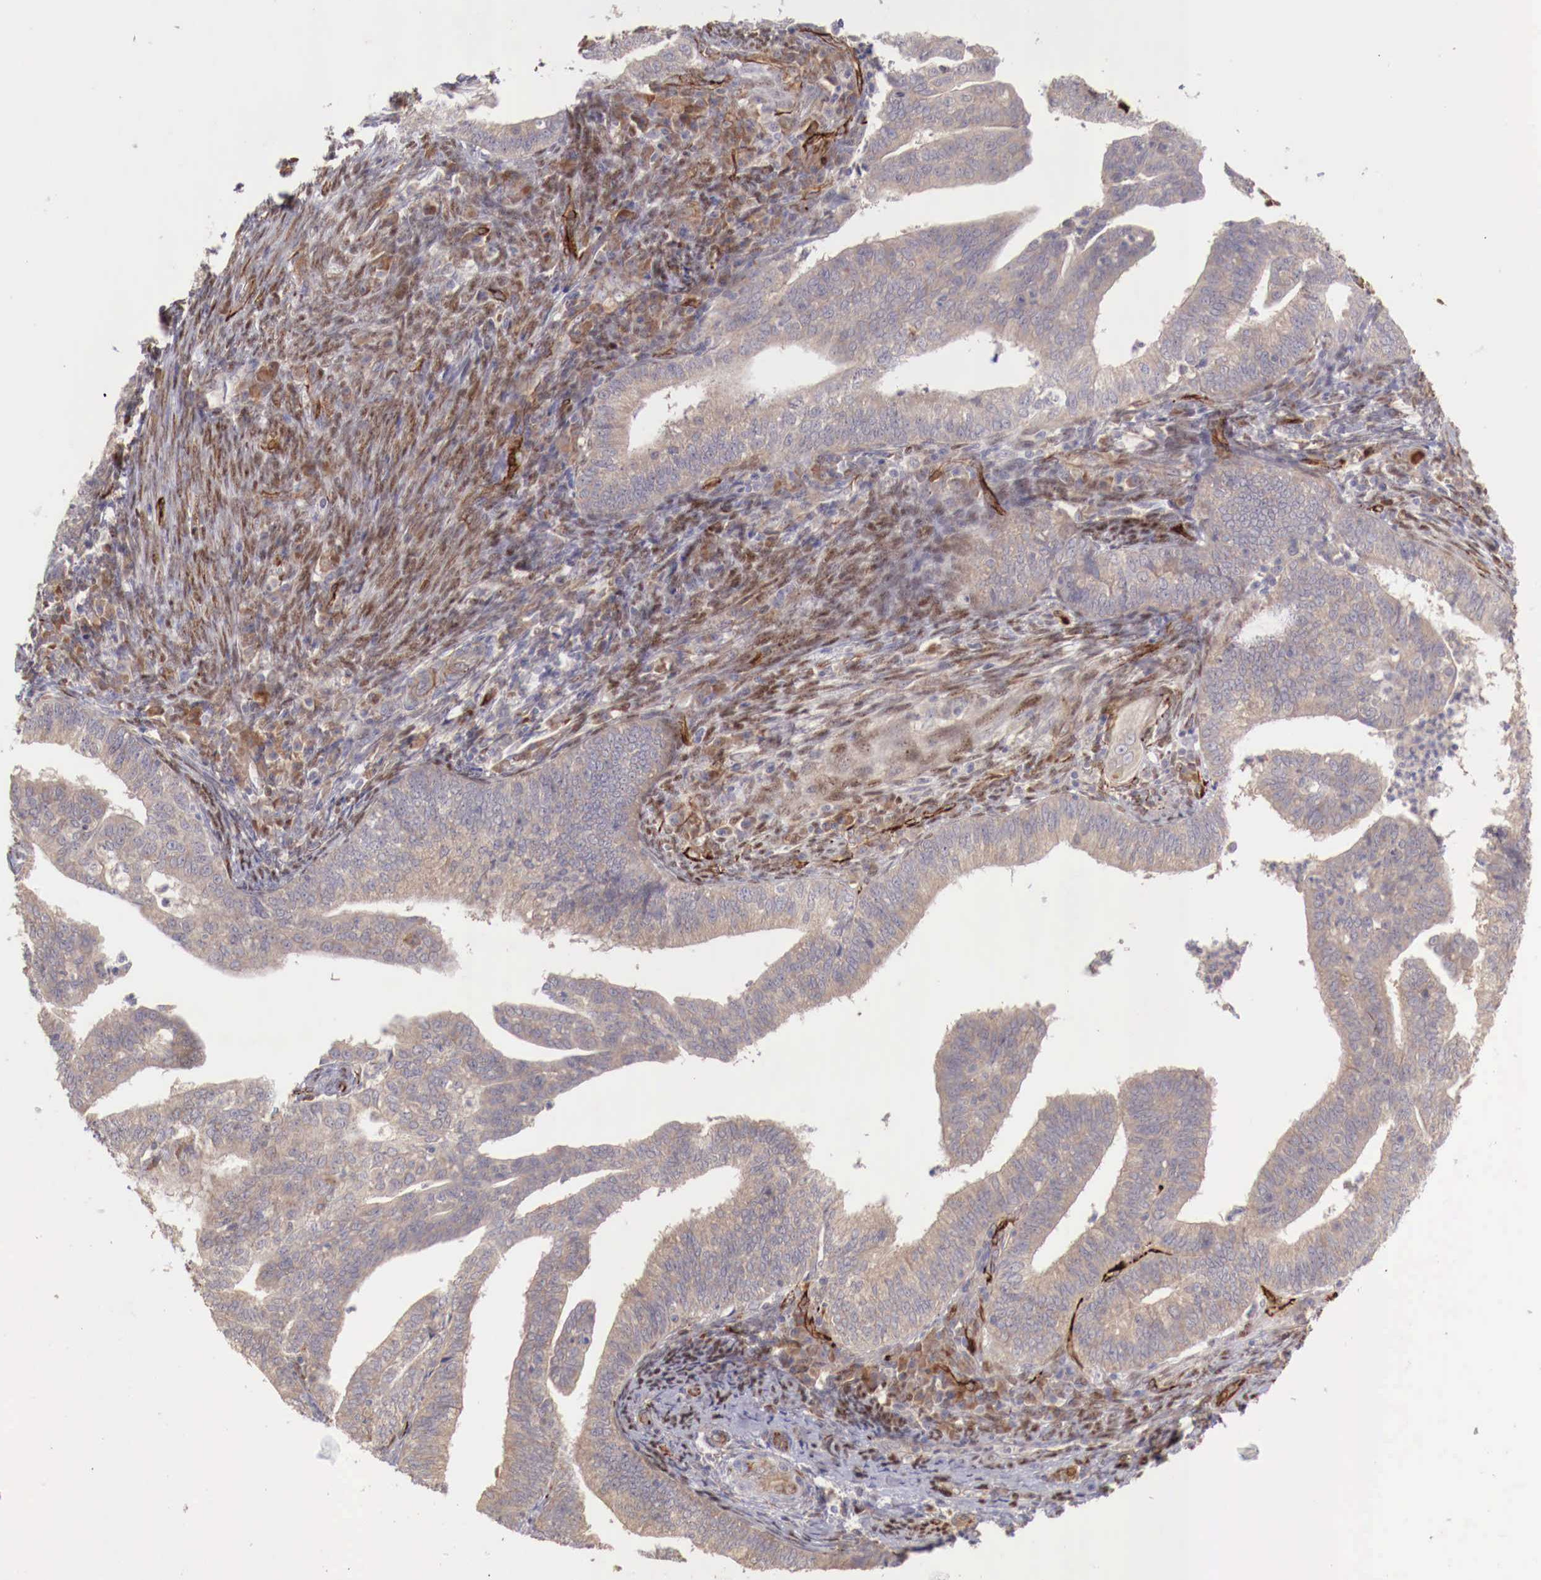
{"staining": {"intensity": "negative", "quantity": "none", "location": "none"}, "tissue": "endometrial cancer", "cell_type": "Tumor cells", "image_type": "cancer", "snomed": [{"axis": "morphology", "description": "Adenocarcinoma, NOS"}, {"axis": "topography", "description": "Endometrium"}], "caption": "Immunohistochemistry photomicrograph of human endometrial adenocarcinoma stained for a protein (brown), which shows no expression in tumor cells.", "gene": "WT1", "patient": {"sex": "female", "age": 66}}